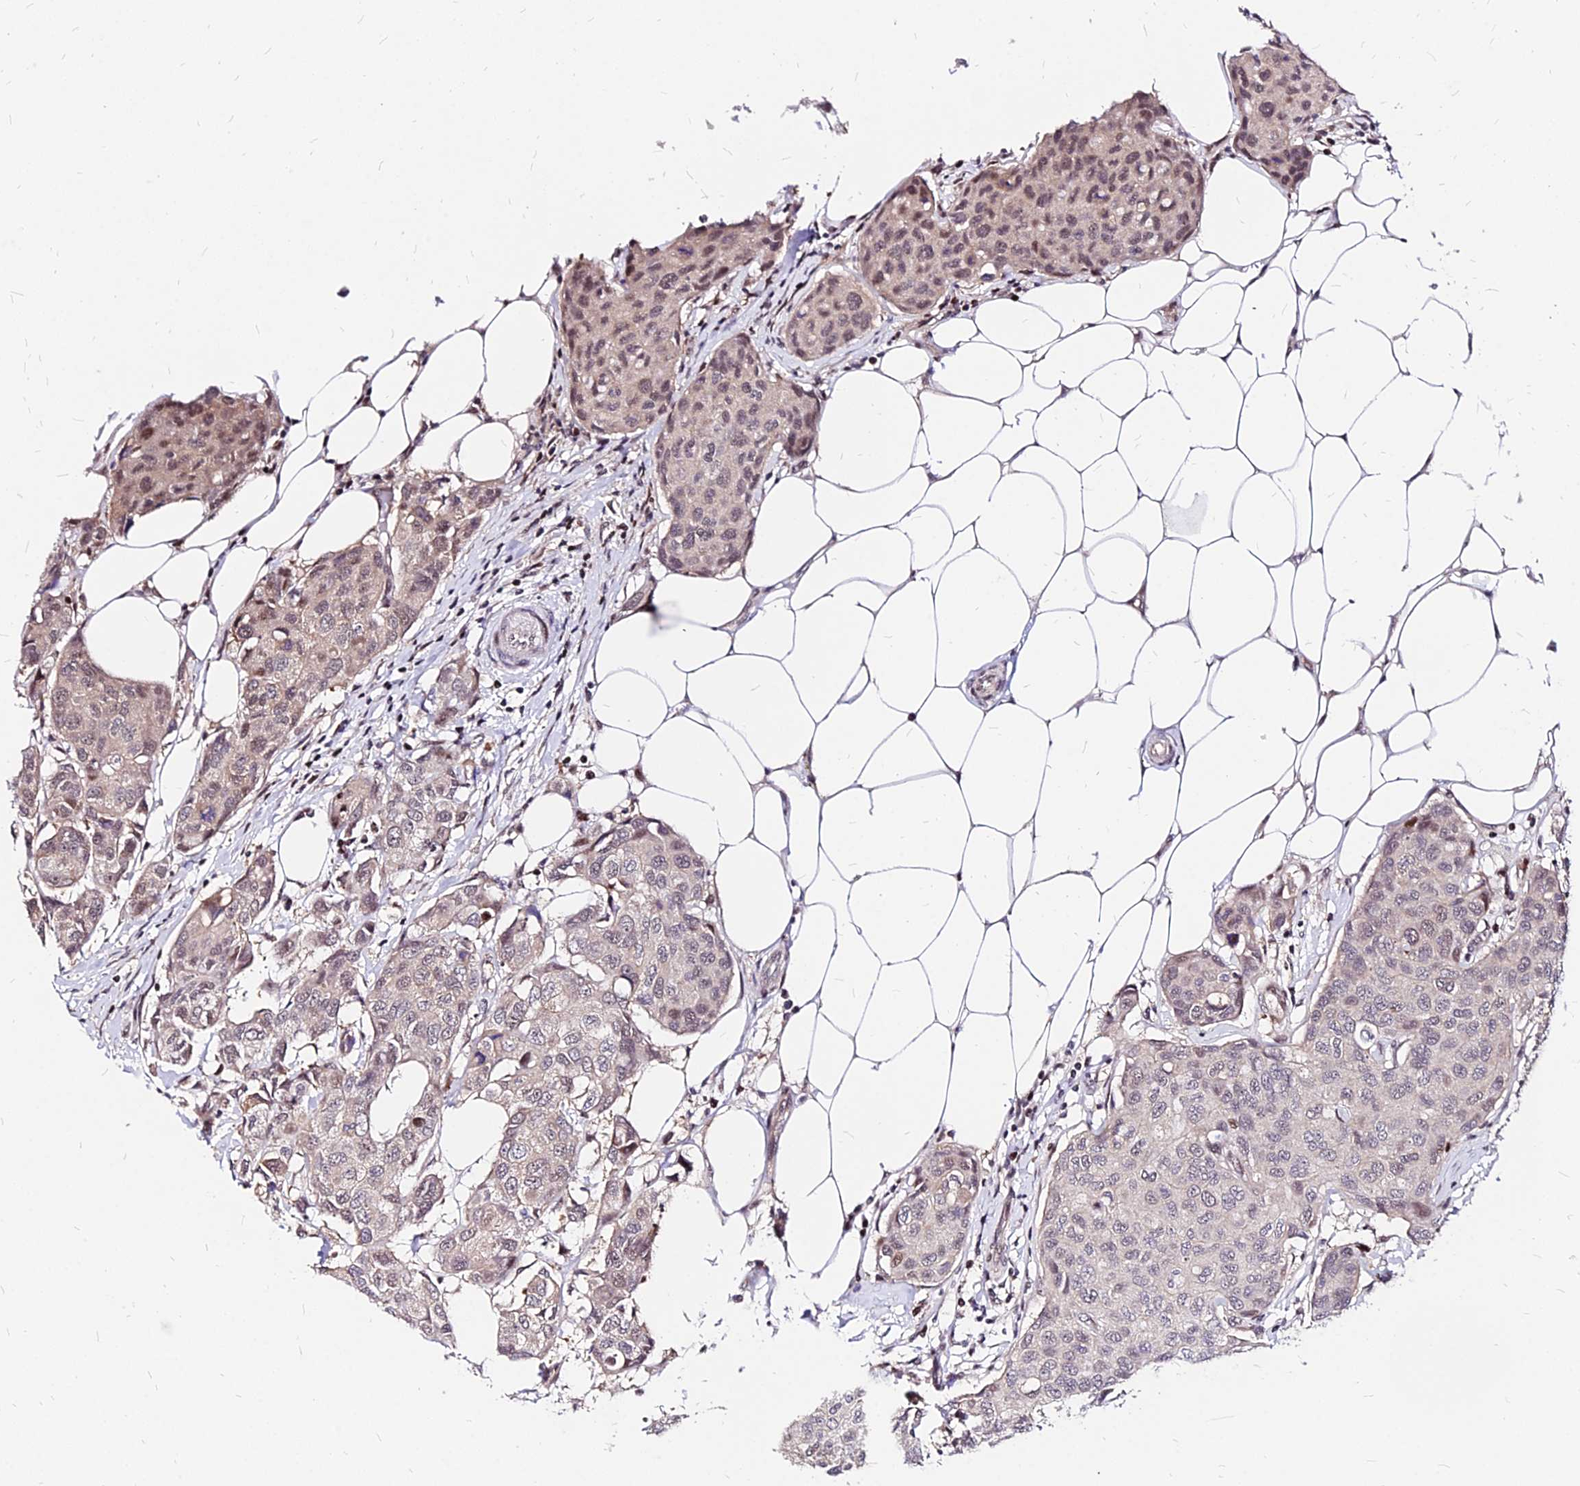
{"staining": {"intensity": "weak", "quantity": "25%-75%", "location": "nuclear"}, "tissue": "breast cancer", "cell_type": "Tumor cells", "image_type": "cancer", "snomed": [{"axis": "morphology", "description": "Duct carcinoma"}, {"axis": "topography", "description": "Breast"}], "caption": "This is an image of immunohistochemistry staining of breast invasive ductal carcinoma, which shows weak staining in the nuclear of tumor cells.", "gene": "DDX55", "patient": {"sex": "female", "age": 80}}